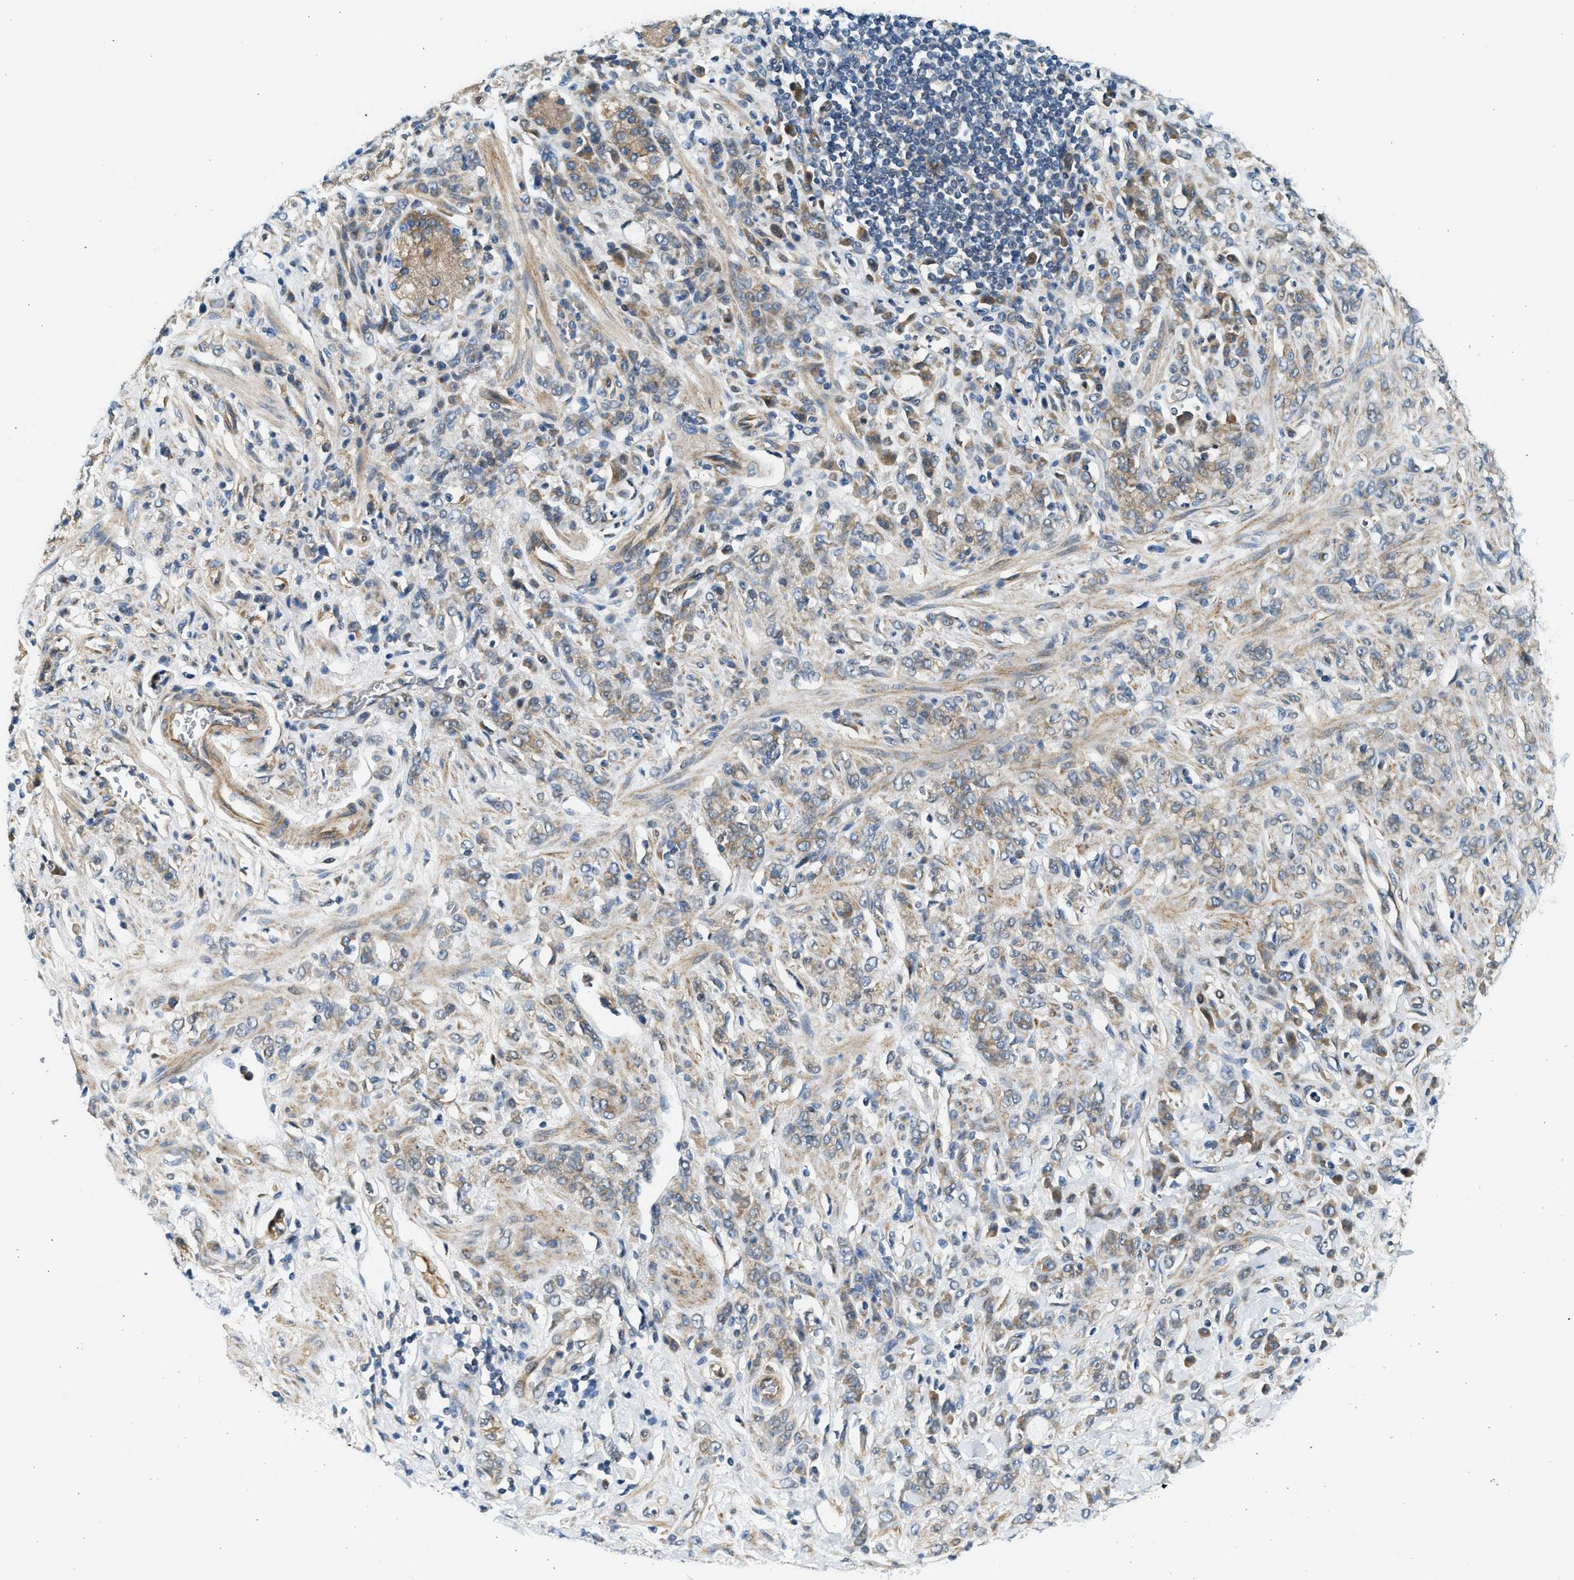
{"staining": {"intensity": "weak", "quantity": "25%-75%", "location": "cytoplasmic/membranous"}, "tissue": "stomach cancer", "cell_type": "Tumor cells", "image_type": "cancer", "snomed": [{"axis": "morphology", "description": "Normal tissue, NOS"}, {"axis": "morphology", "description": "Adenocarcinoma, NOS"}, {"axis": "topography", "description": "Stomach"}], "caption": "This is an image of immunohistochemistry (IHC) staining of stomach cancer (adenocarcinoma), which shows weak expression in the cytoplasmic/membranous of tumor cells.", "gene": "KDELR2", "patient": {"sex": "male", "age": 82}}